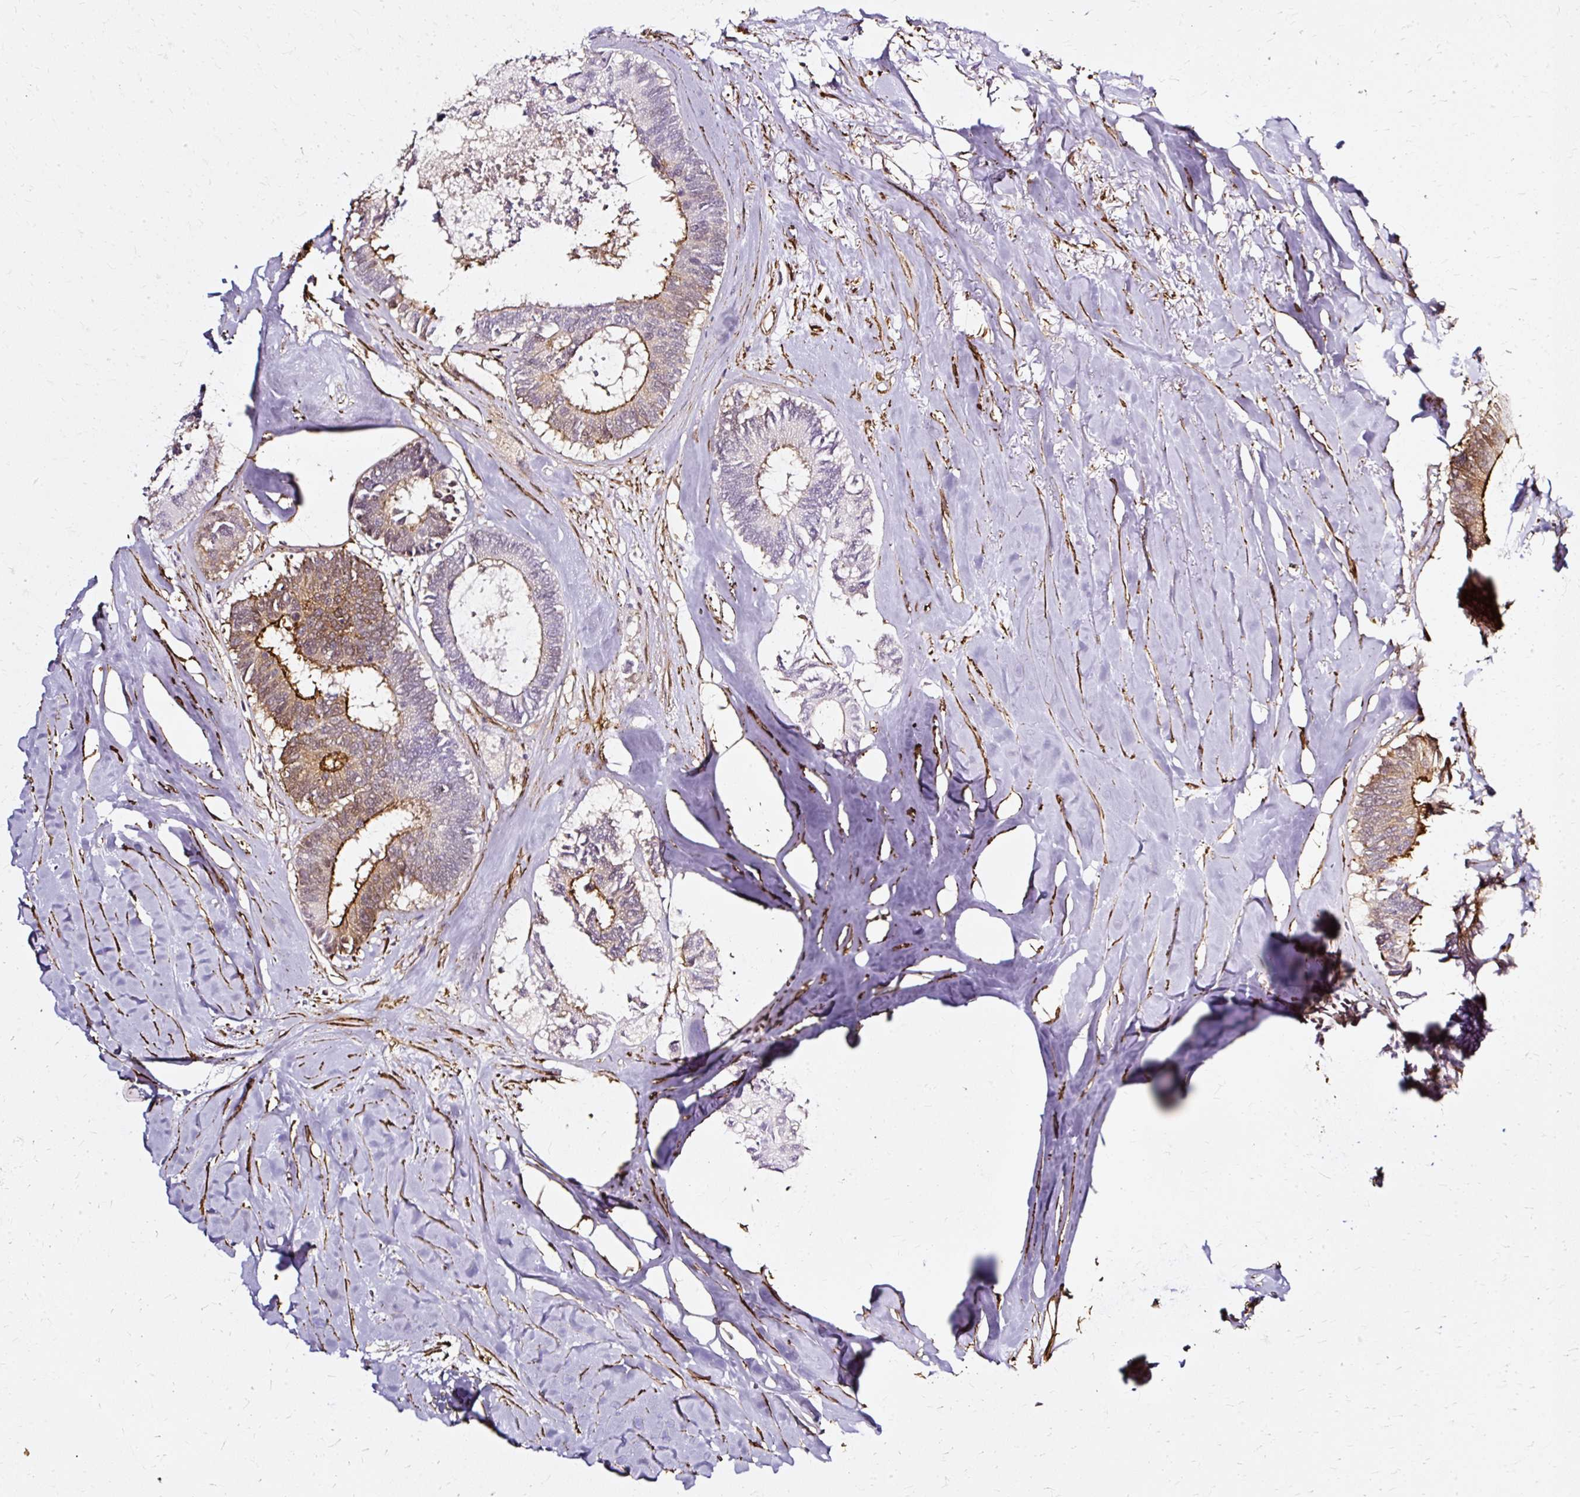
{"staining": {"intensity": "moderate", "quantity": "25%-75%", "location": "cytoplasmic/membranous"}, "tissue": "colorectal cancer", "cell_type": "Tumor cells", "image_type": "cancer", "snomed": [{"axis": "morphology", "description": "Adenocarcinoma, NOS"}, {"axis": "topography", "description": "Colon"}, {"axis": "topography", "description": "Rectum"}], "caption": "Adenocarcinoma (colorectal) stained with a brown dye shows moderate cytoplasmic/membranous positive positivity in about 25%-75% of tumor cells.", "gene": "CNN3", "patient": {"sex": "male", "age": 57}}